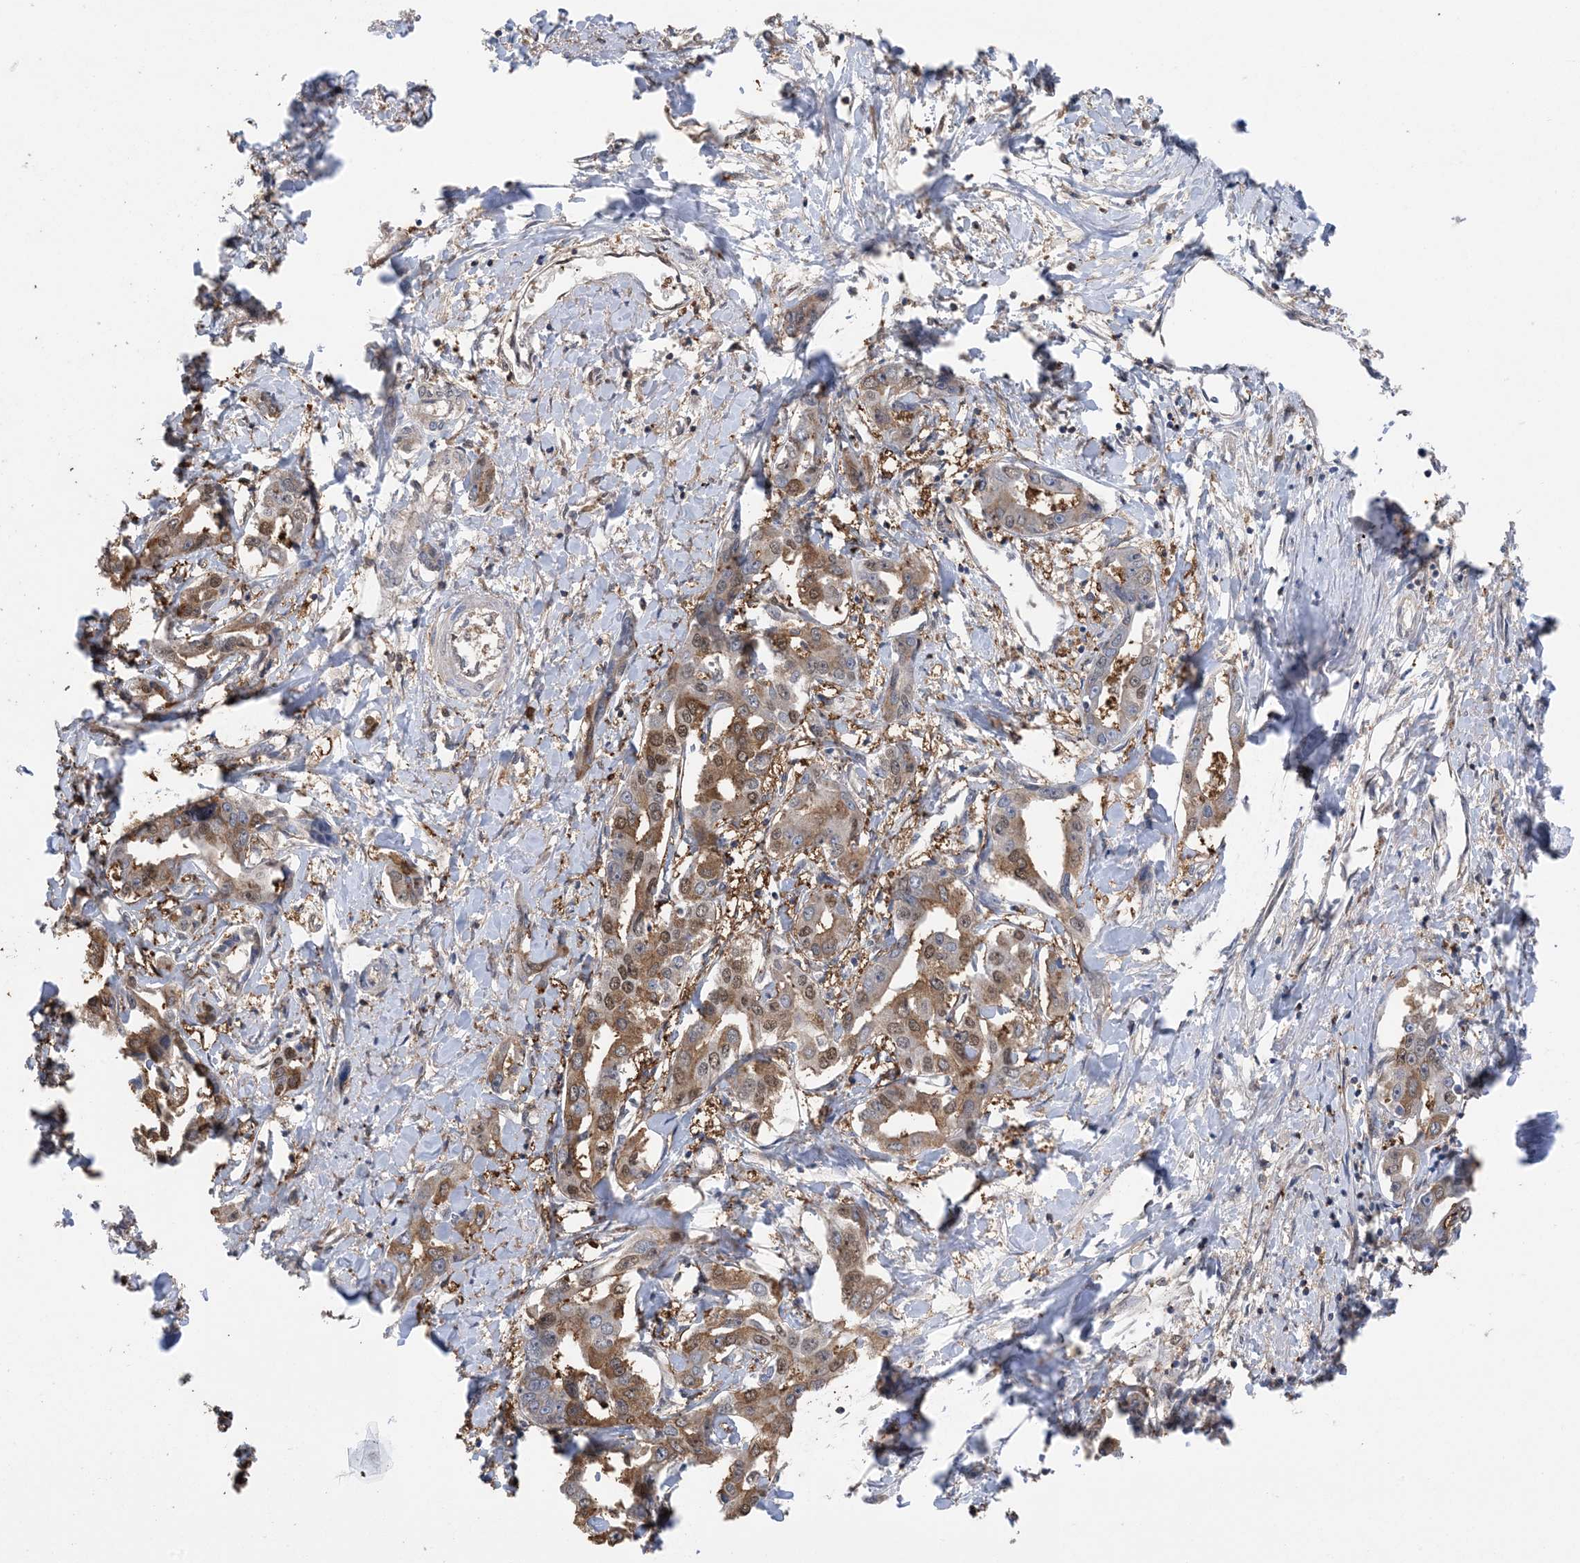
{"staining": {"intensity": "moderate", "quantity": ">75%", "location": "cytoplasmic/membranous,nuclear"}, "tissue": "liver cancer", "cell_type": "Tumor cells", "image_type": "cancer", "snomed": [{"axis": "morphology", "description": "Cholangiocarcinoma"}, {"axis": "topography", "description": "Liver"}], "caption": "IHC histopathology image of neoplastic tissue: human liver cancer stained using immunohistochemistry (IHC) displays medium levels of moderate protein expression localized specifically in the cytoplasmic/membranous and nuclear of tumor cells, appearing as a cytoplasmic/membranous and nuclear brown color.", "gene": "HIKESHI", "patient": {"sex": "male", "age": 59}}